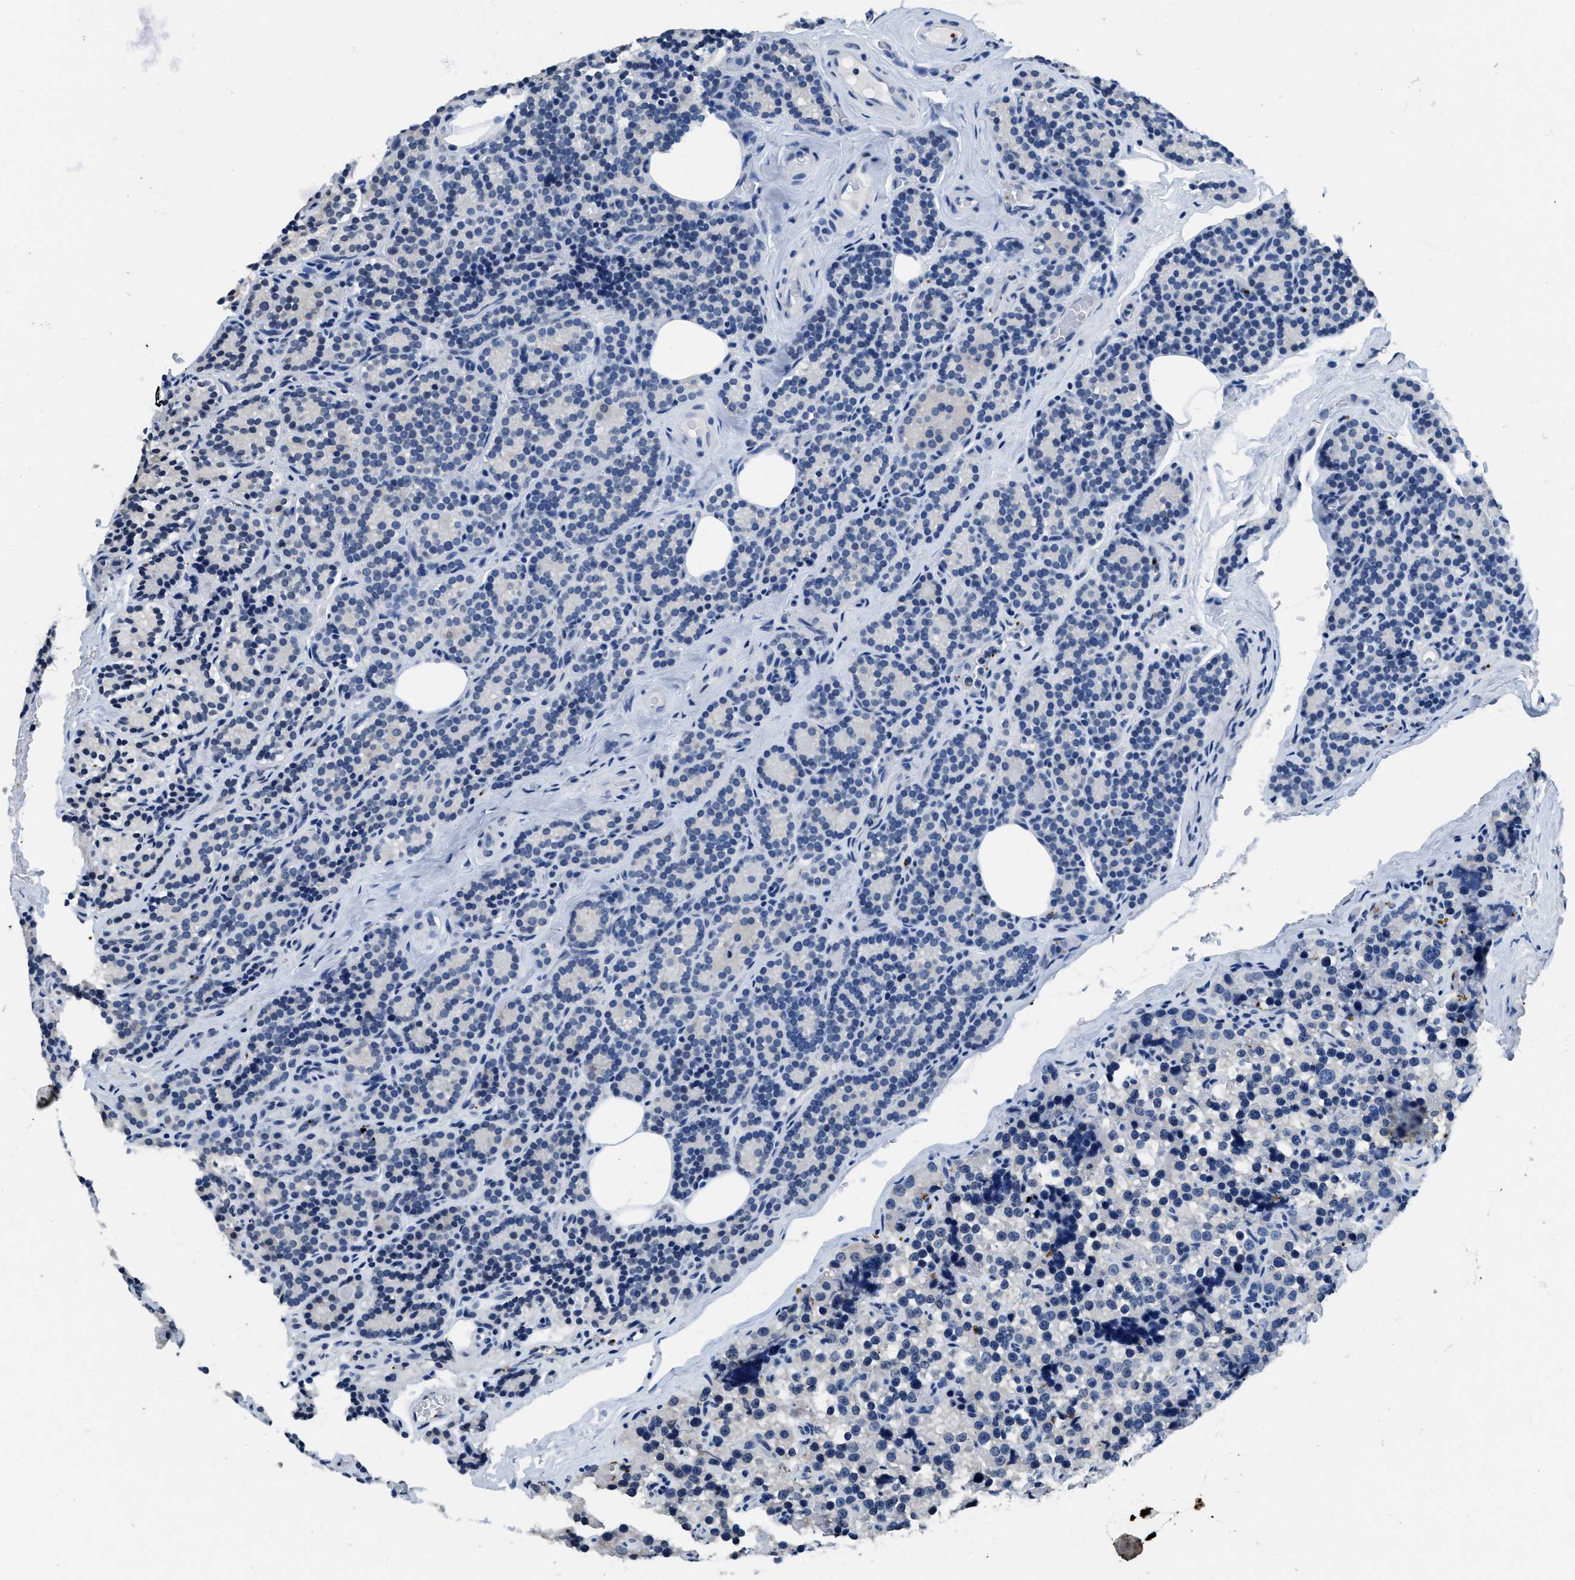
{"staining": {"intensity": "negative", "quantity": "none", "location": "none"}, "tissue": "parathyroid gland", "cell_type": "Glandular cells", "image_type": "normal", "snomed": [{"axis": "morphology", "description": "Normal tissue, NOS"}, {"axis": "morphology", "description": "Adenoma, NOS"}, {"axis": "topography", "description": "Parathyroid gland"}], "caption": "Immunohistochemistry (IHC) micrograph of unremarkable parathyroid gland: parathyroid gland stained with DAB (3,3'-diaminobenzidine) demonstrates no significant protein expression in glandular cells.", "gene": "ITGA2B", "patient": {"sex": "female", "age": 51}}